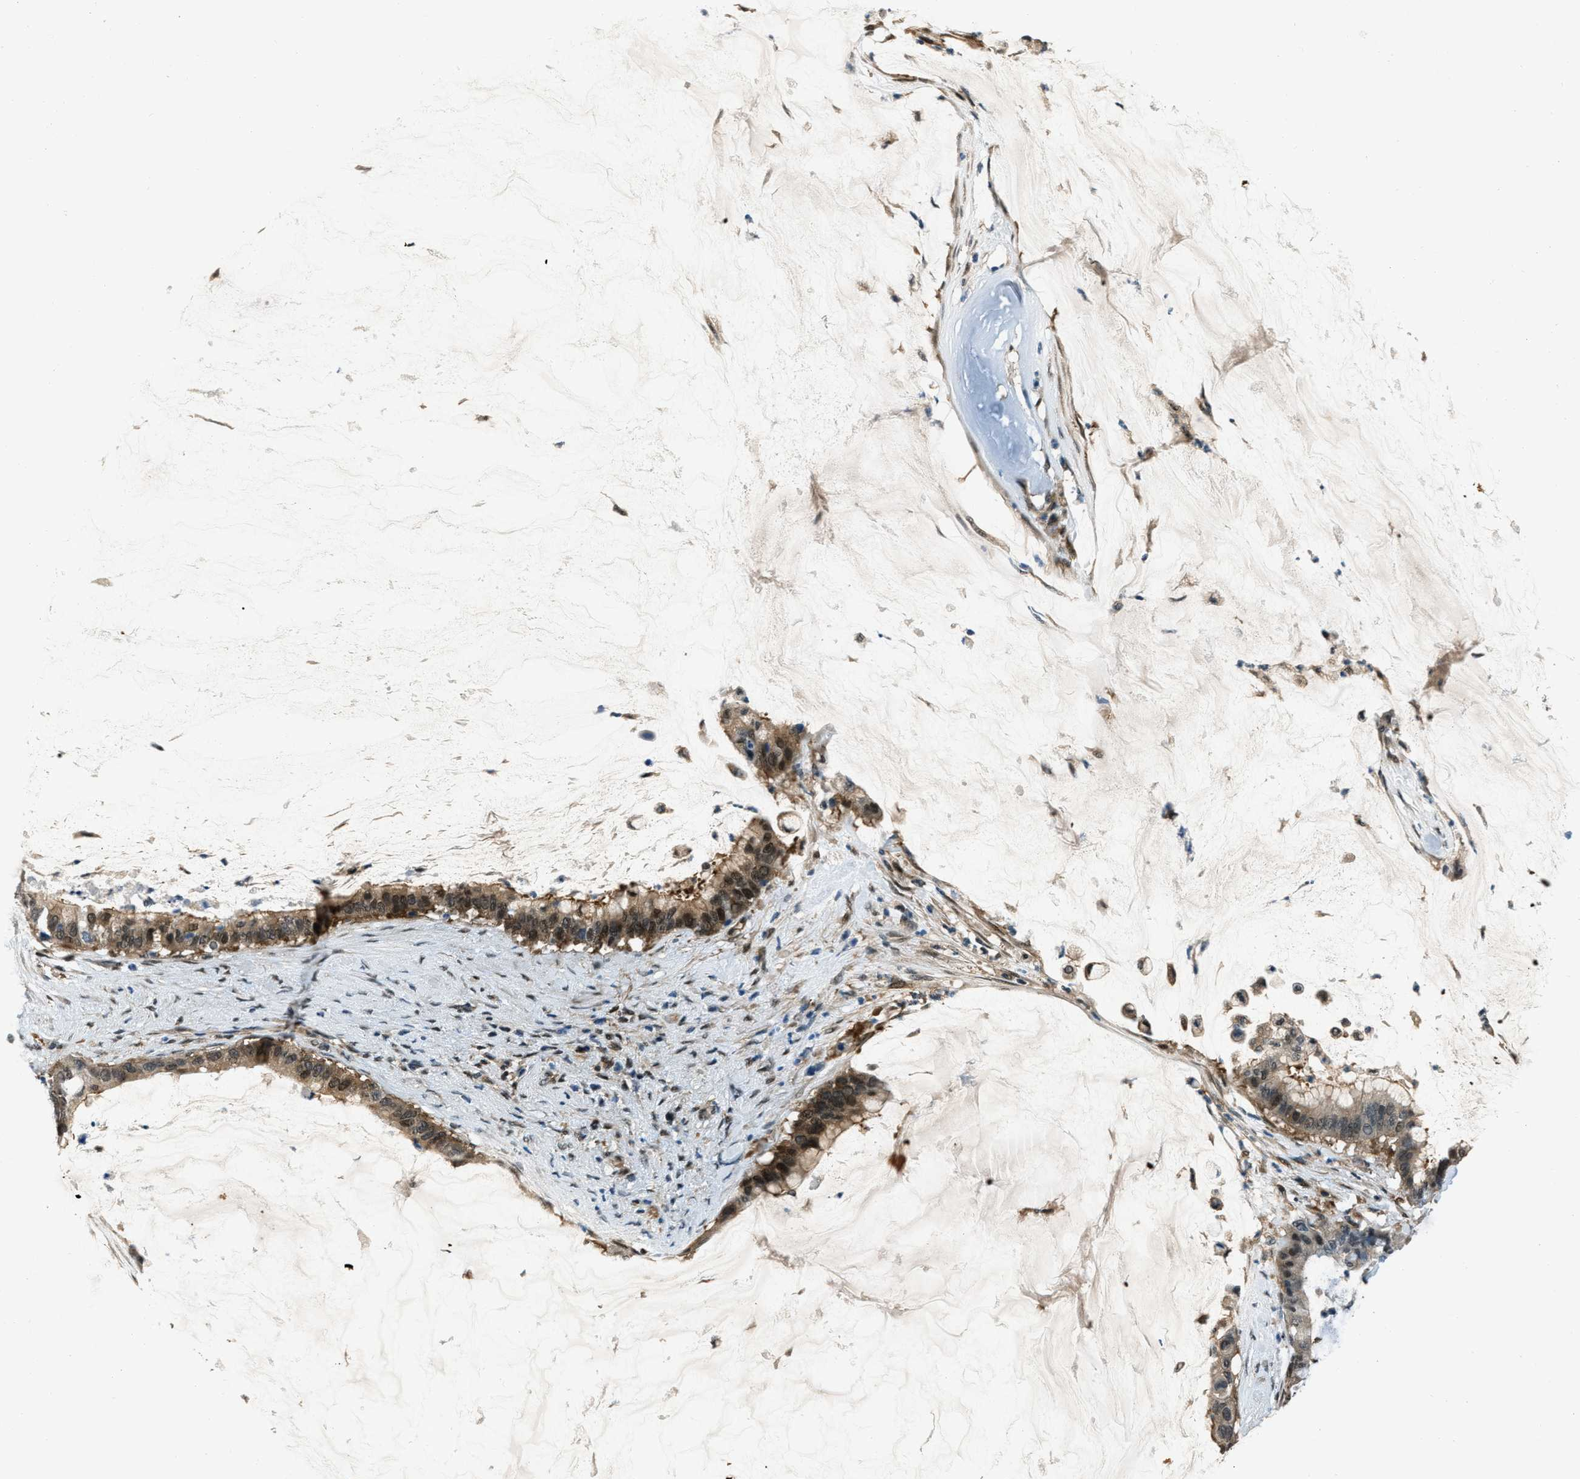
{"staining": {"intensity": "moderate", "quantity": ">75%", "location": "cytoplasmic/membranous,nuclear"}, "tissue": "pancreatic cancer", "cell_type": "Tumor cells", "image_type": "cancer", "snomed": [{"axis": "morphology", "description": "Adenocarcinoma, NOS"}, {"axis": "topography", "description": "Pancreas"}], "caption": "The photomicrograph reveals a brown stain indicating the presence of a protein in the cytoplasmic/membranous and nuclear of tumor cells in adenocarcinoma (pancreatic).", "gene": "NUDCD3", "patient": {"sex": "male", "age": 41}}